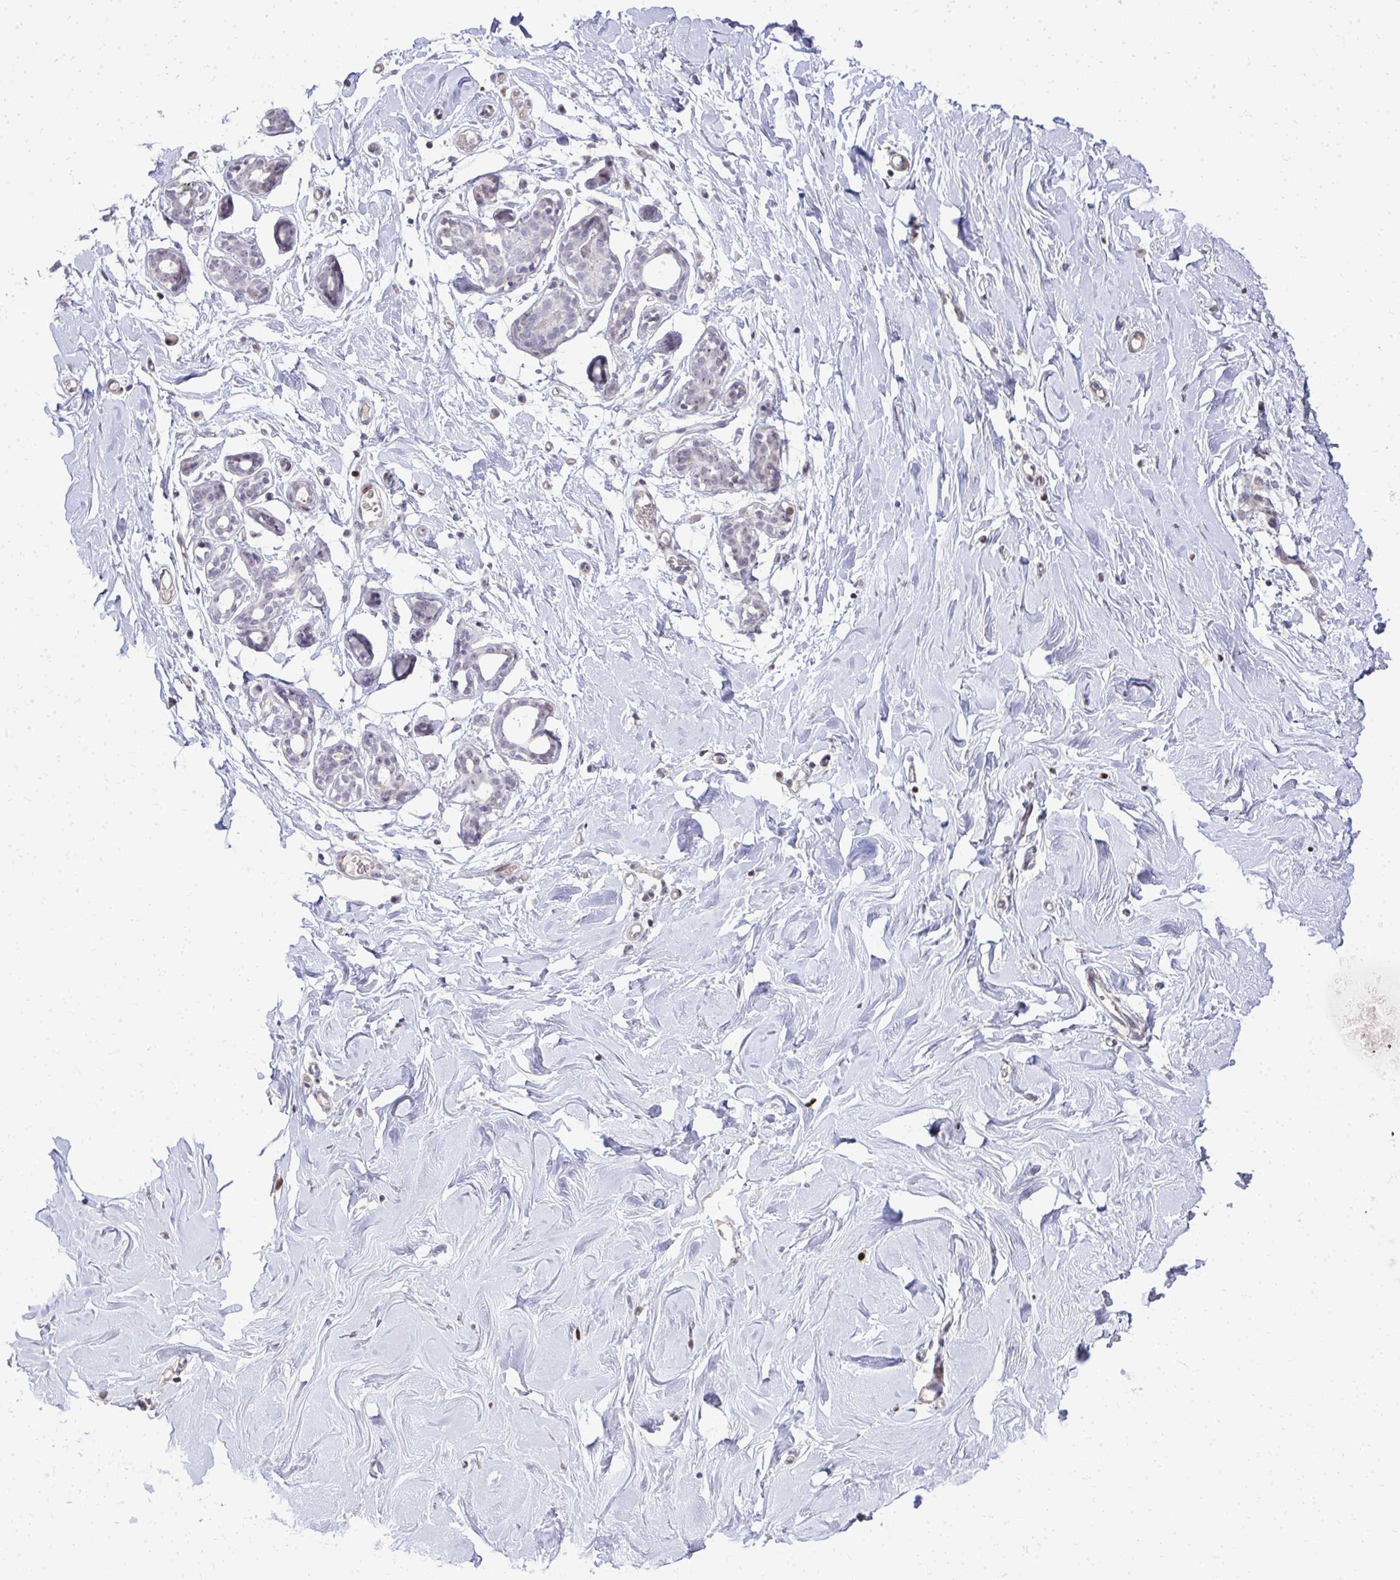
{"staining": {"intensity": "negative", "quantity": "none", "location": "none"}, "tissue": "breast", "cell_type": "Adipocytes", "image_type": "normal", "snomed": [{"axis": "morphology", "description": "Normal tissue, NOS"}, {"axis": "topography", "description": "Breast"}], "caption": "This is an IHC image of benign breast. There is no expression in adipocytes.", "gene": "DLX4", "patient": {"sex": "female", "age": 27}}